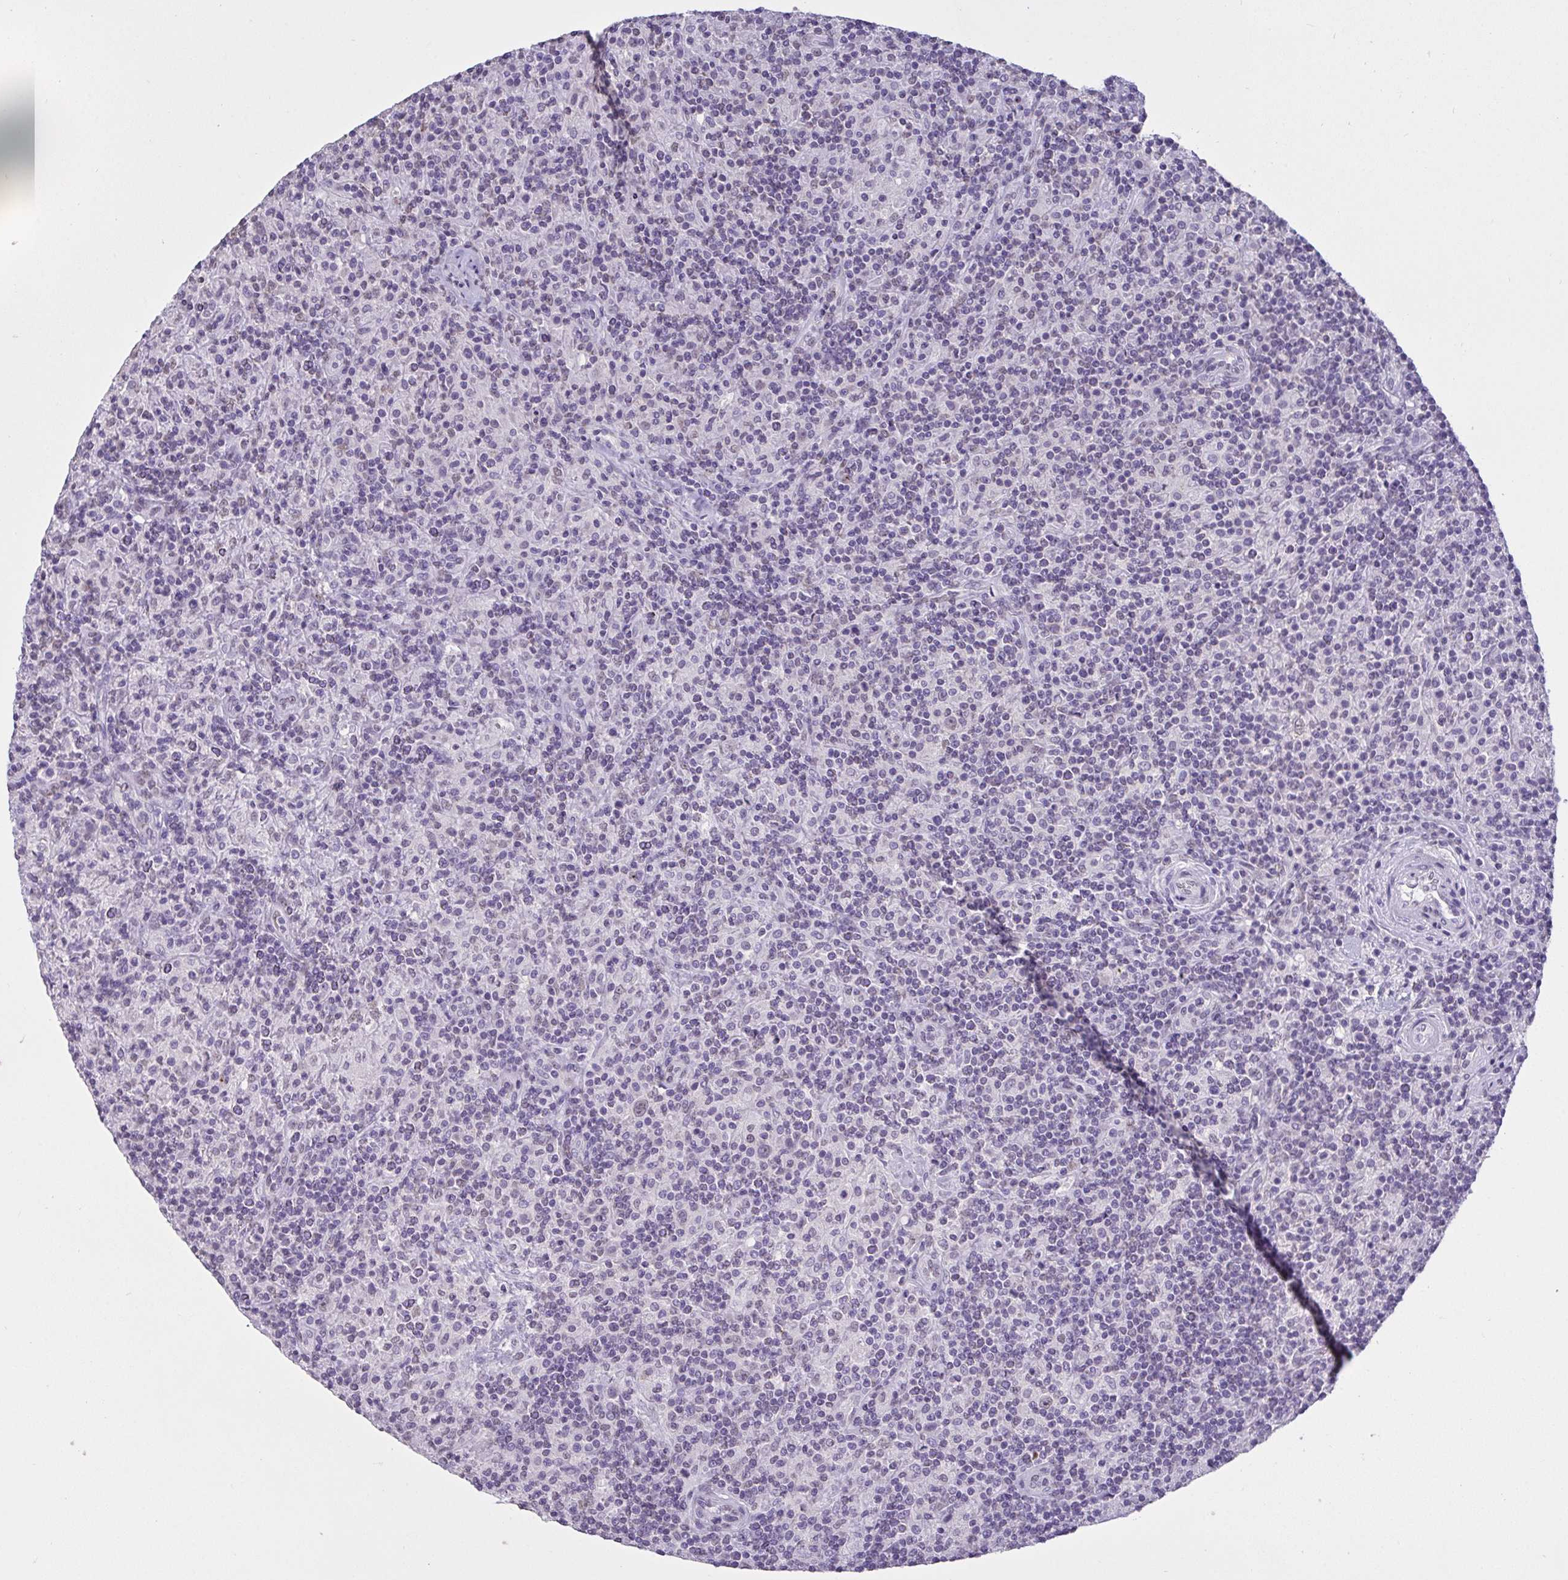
{"staining": {"intensity": "negative", "quantity": "none", "location": "none"}, "tissue": "lymphoma", "cell_type": "Tumor cells", "image_type": "cancer", "snomed": [{"axis": "morphology", "description": "Hodgkin's disease, NOS"}, {"axis": "topography", "description": "Lymph node"}], "caption": "The micrograph displays no staining of tumor cells in Hodgkin's disease. Brightfield microscopy of IHC stained with DAB (3,3'-diaminobenzidine) (brown) and hematoxylin (blue), captured at high magnification.", "gene": "SEMA6B", "patient": {"sex": "male", "age": 70}}